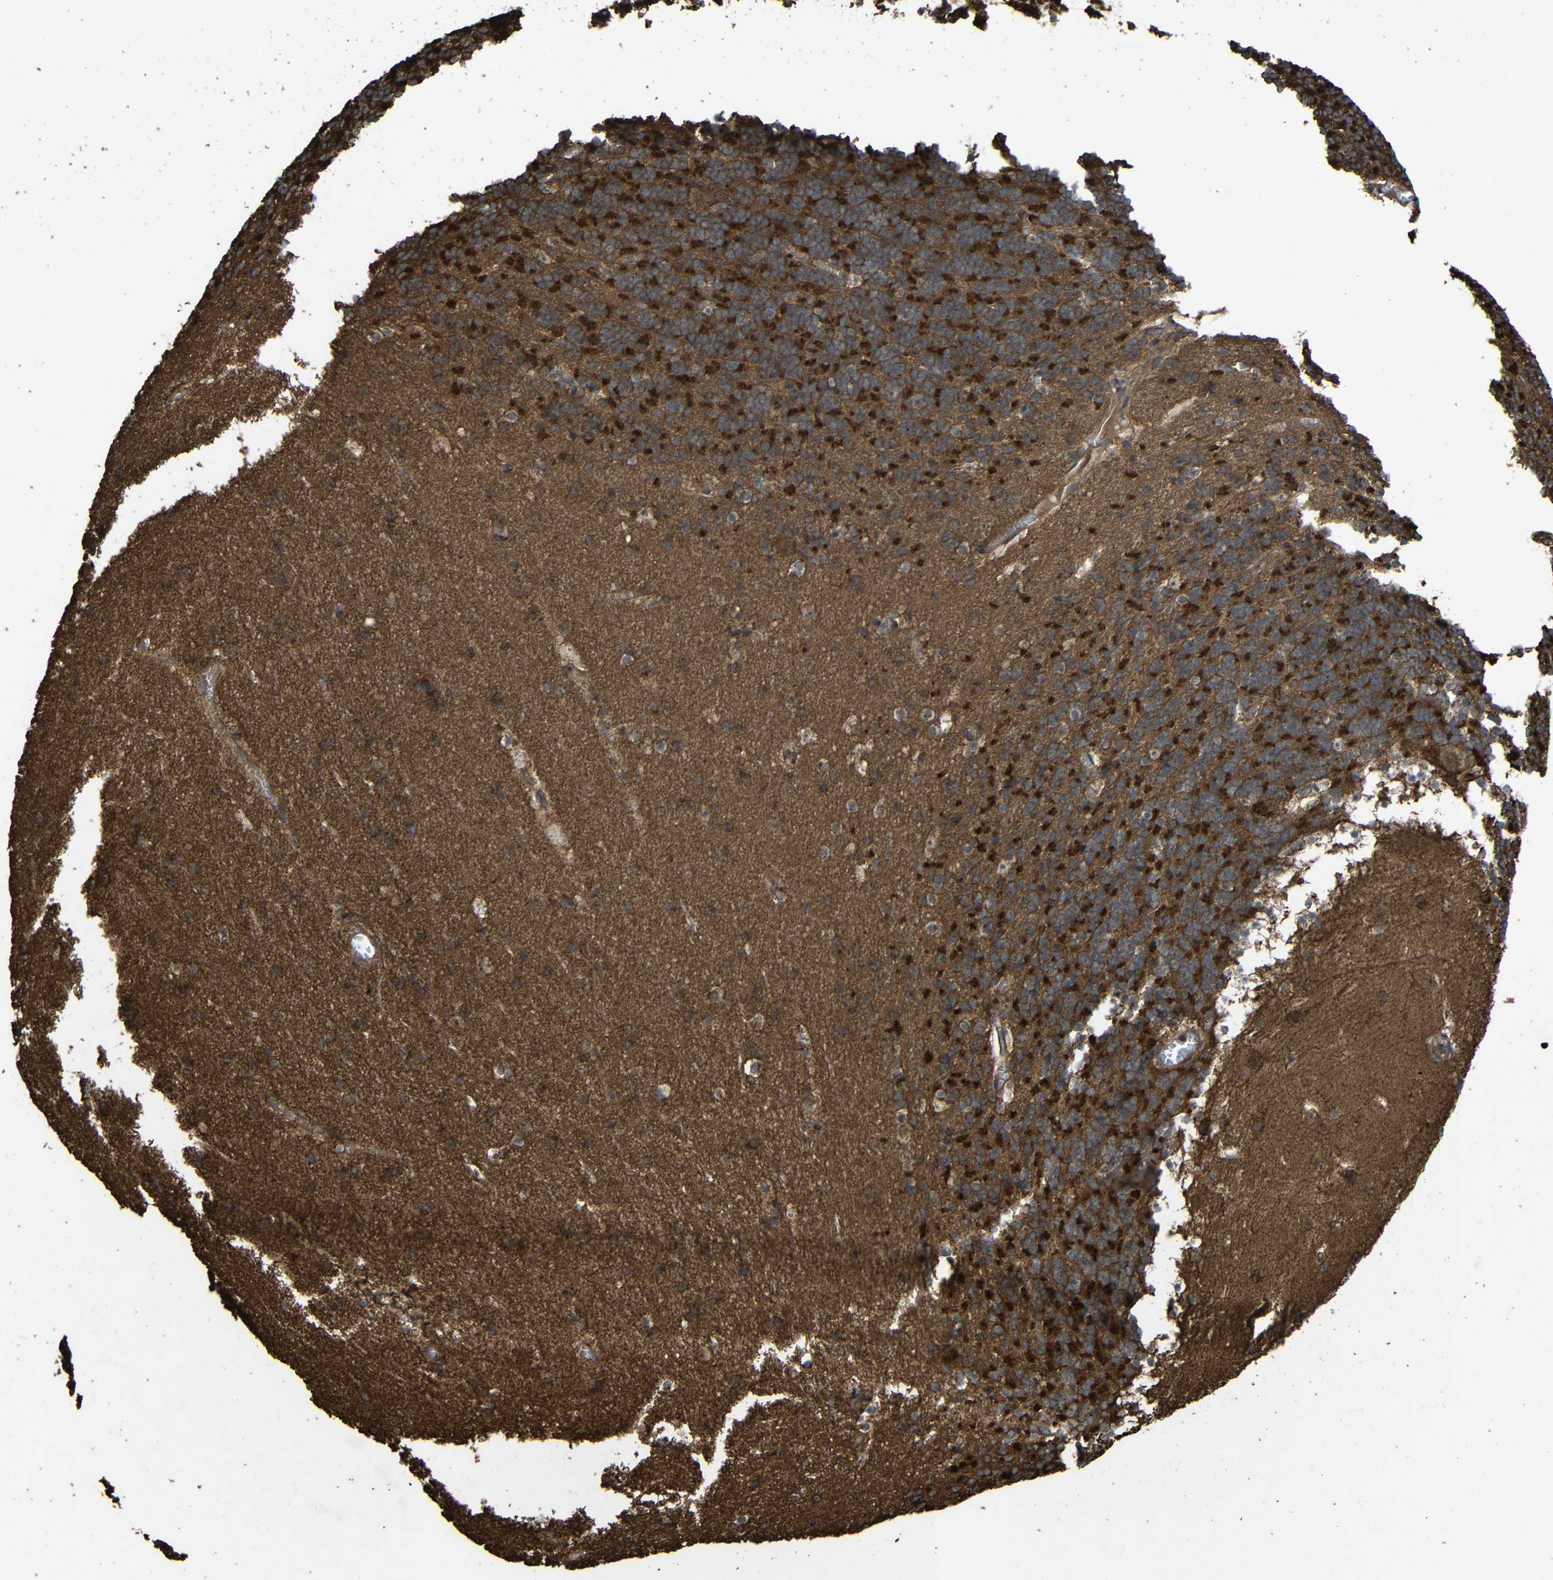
{"staining": {"intensity": "strong", "quantity": ">75%", "location": "cytoplasmic/membranous"}, "tissue": "cerebellum", "cell_type": "Cells in granular layer", "image_type": "normal", "snomed": [{"axis": "morphology", "description": "Normal tissue, NOS"}, {"axis": "topography", "description": "Cerebellum"}], "caption": "Protein analysis of normal cerebellum reveals strong cytoplasmic/membranous expression in approximately >75% of cells in granular layer. (DAB (3,3'-diaminobenzidine) = brown stain, brightfield microscopy at high magnification).", "gene": "C1GALT1", "patient": {"sex": "male", "age": 45}}